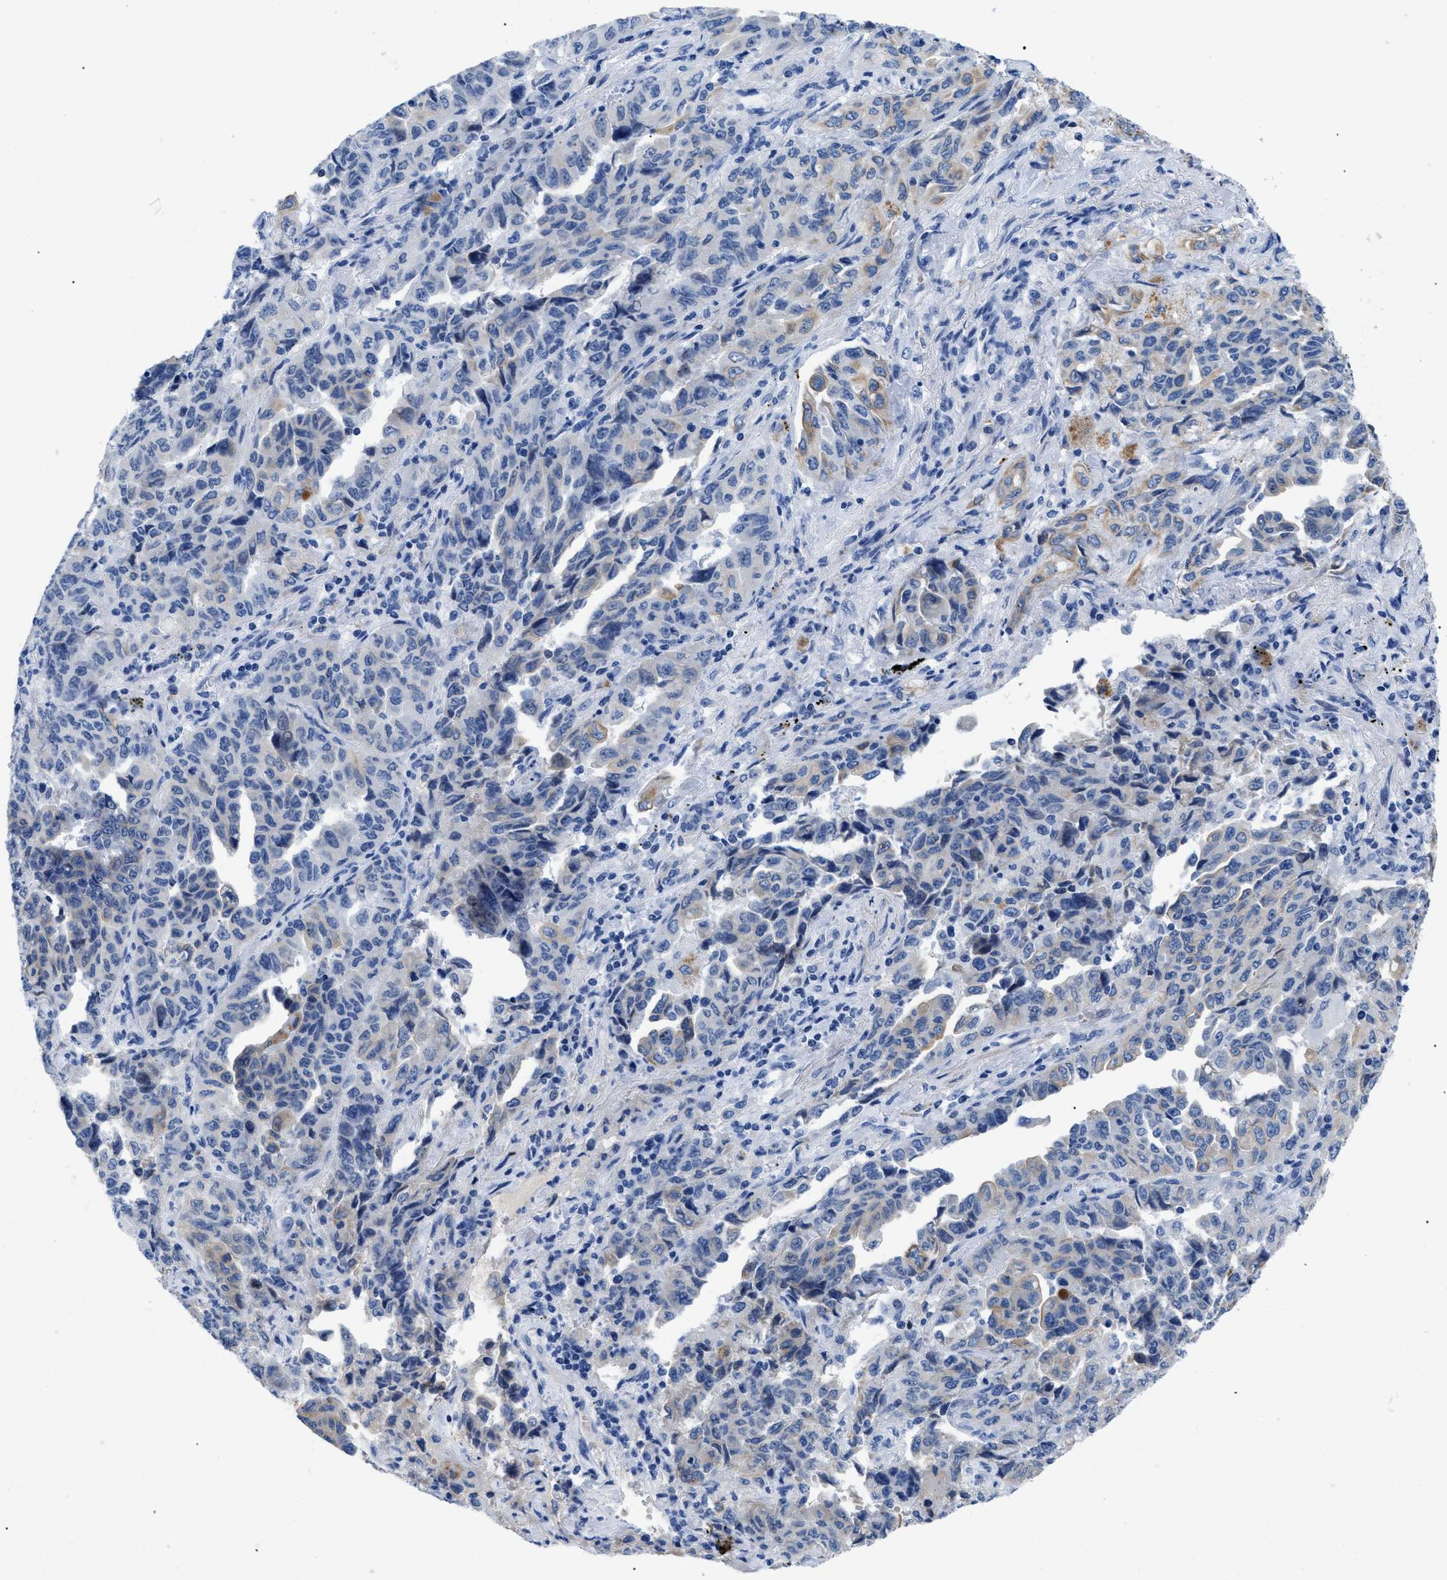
{"staining": {"intensity": "weak", "quantity": "<25%", "location": "cytoplasmic/membranous"}, "tissue": "lung cancer", "cell_type": "Tumor cells", "image_type": "cancer", "snomed": [{"axis": "morphology", "description": "Adenocarcinoma, NOS"}, {"axis": "topography", "description": "Lung"}], "caption": "This is an IHC image of lung adenocarcinoma. There is no staining in tumor cells.", "gene": "TMEM68", "patient": {"sex": "female", "age": 51}}